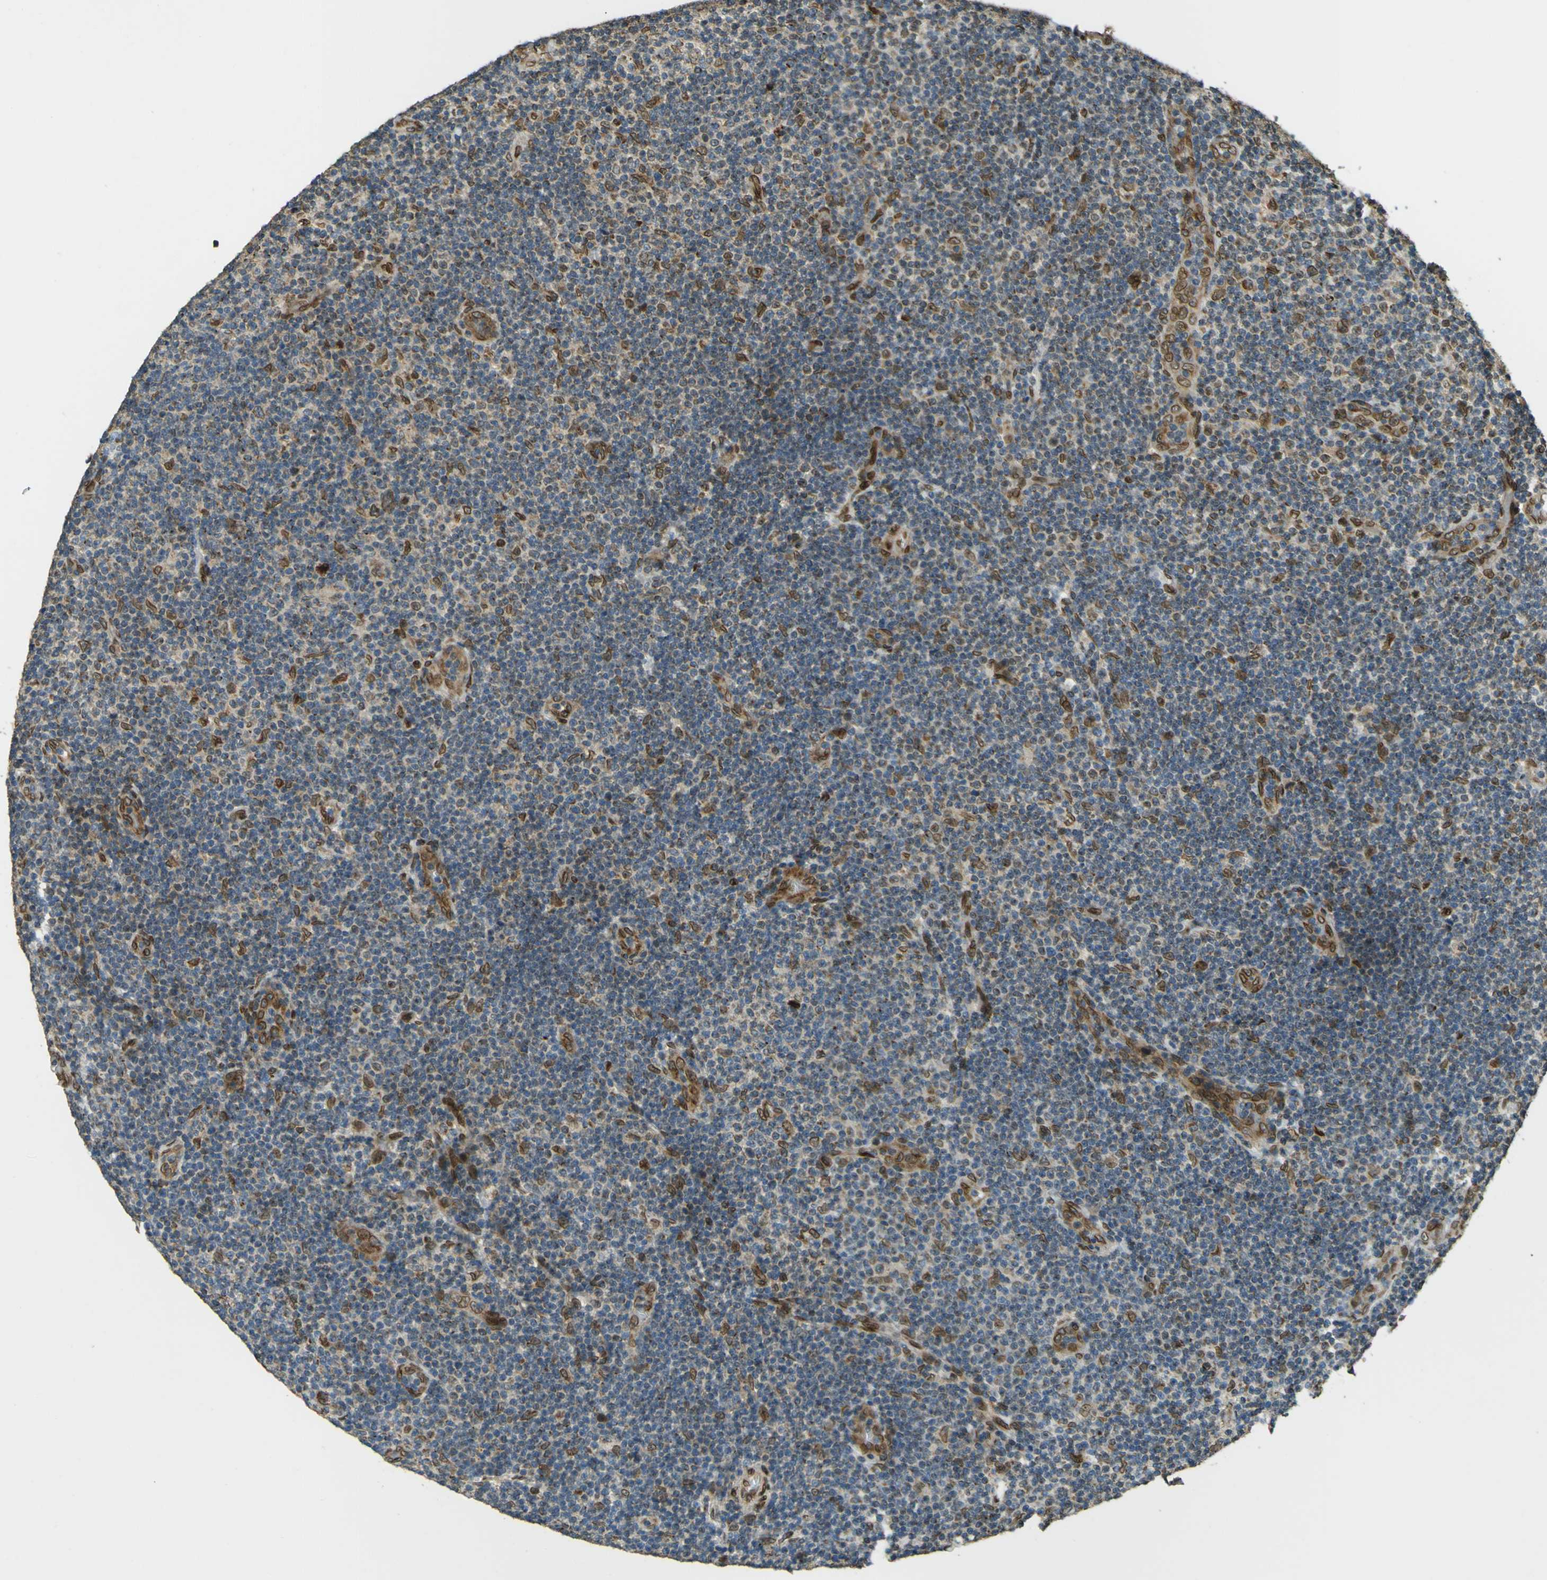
{"staining": {"intensity": "moderate", "quantity": "<25%", "location": "cytoplasmic/membranous,nuclear"}, "tissue": "lymphoma", "cell_type": "Tumor cells", "image_type": "cancer", "snomed": [{"axis": "morphology", "description": "Malignant lymphoma, non-Hodgkin's type, Low grade"}, {"axis": "topography", "description": "Lymph node"}], "caption": "Moderate cytoplasmic/membranous and nuclear protein positivity is present in about <25% of tumor cells in lymphoma.", "gene": "GALNT1", "patient": {"sex": "male", "age": 83}}